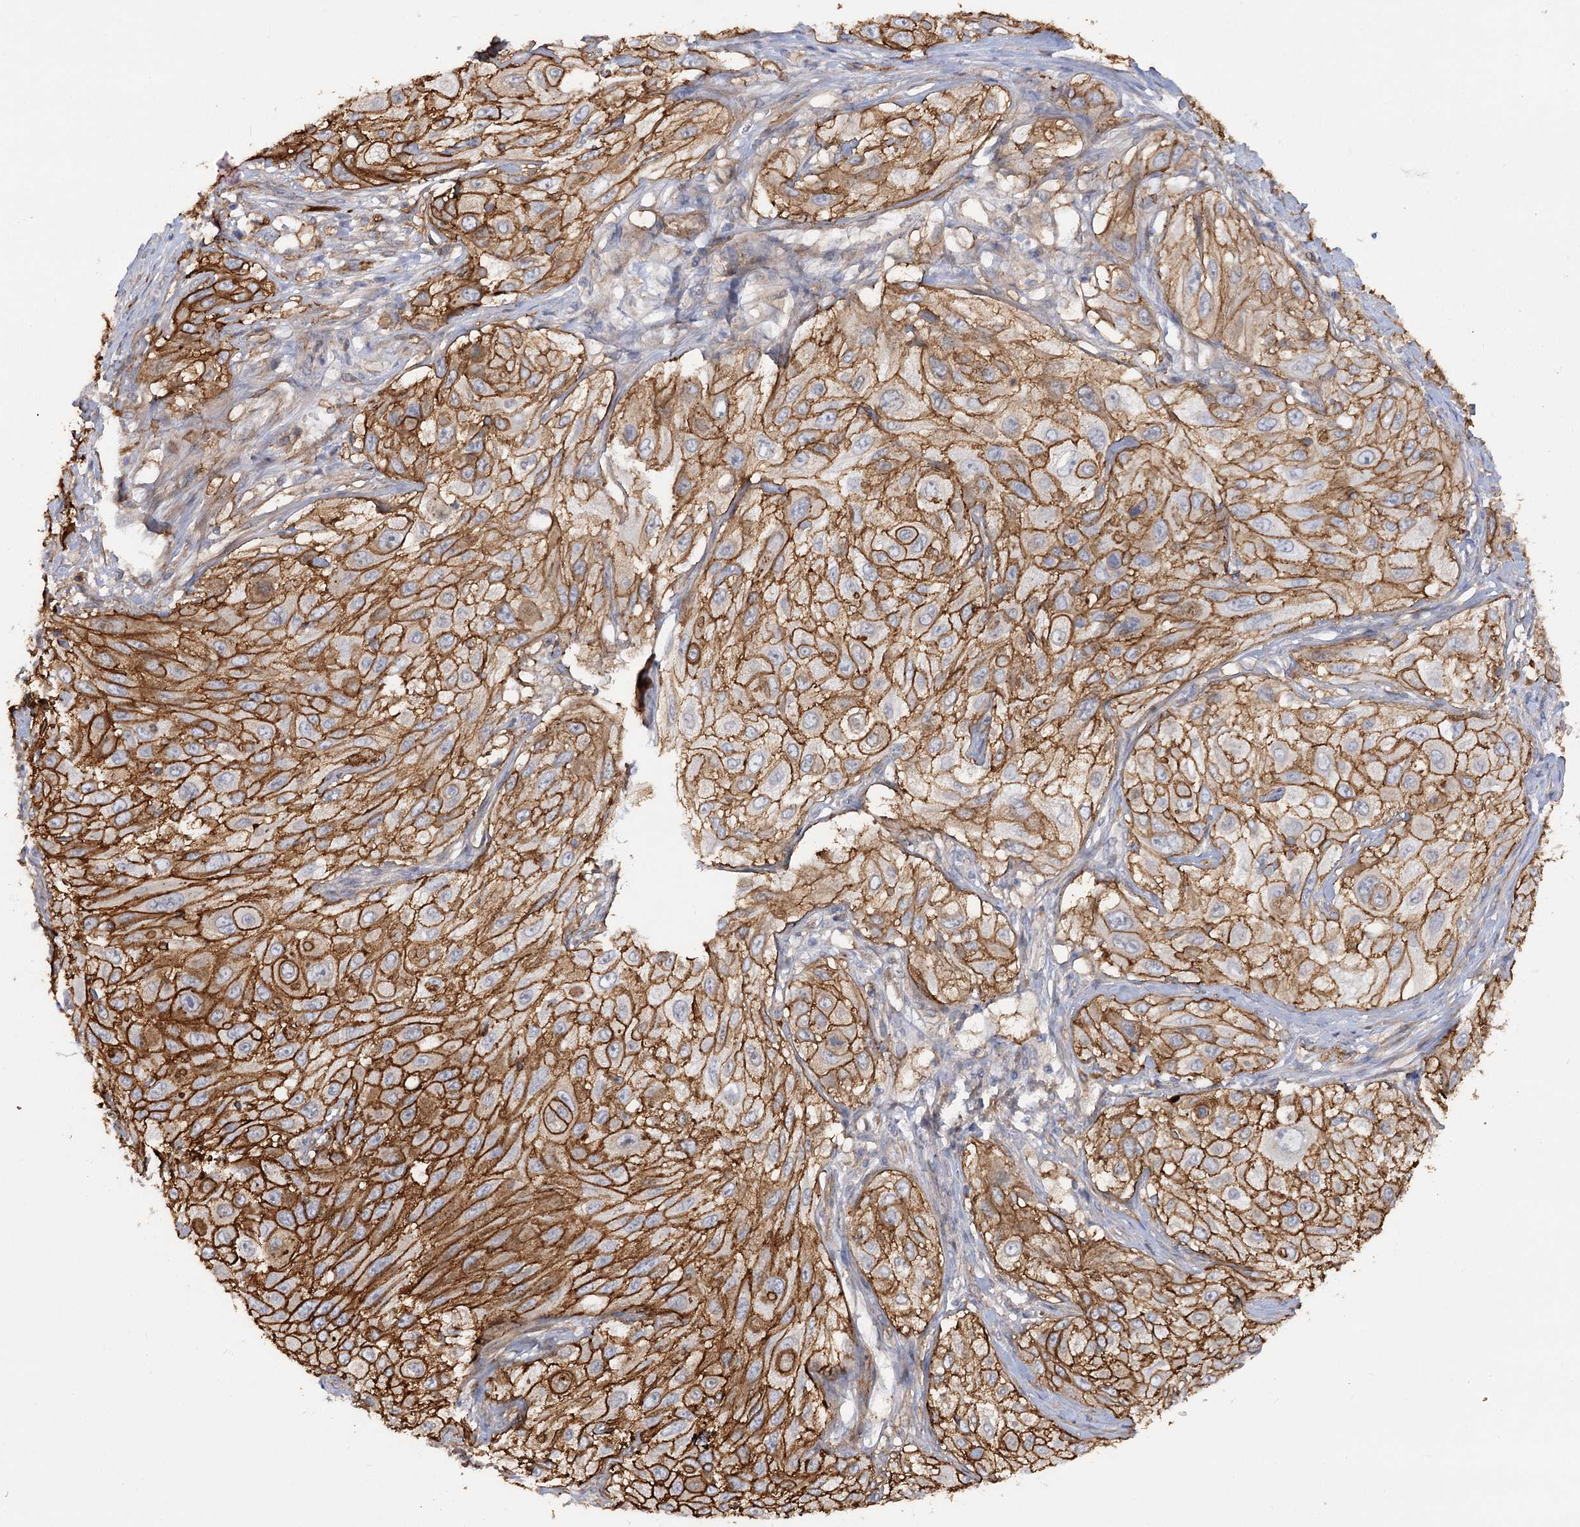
{"staining": {"intensity": "strong", "quantity": ">75%", "location": "cytoplasmic/membranous"}, "tissue": "cervical cancer", "cell_type": "Tumor cells", "image_type": "cancer", "snomed": [{"axis": "morphology", "description": "Squamous cell carcinoma, NOS"}, {"axis": "topography", "description": "Cervix"}], "caption": "Immunohistochemical staining of cervical squamous cell carcinoma shows high levels of strong cytoplasmic/membranous staining in approximately >75% of tumor cells.", "gene": "SYNPO2", "patient": {"sex": "female", "age": 42}}